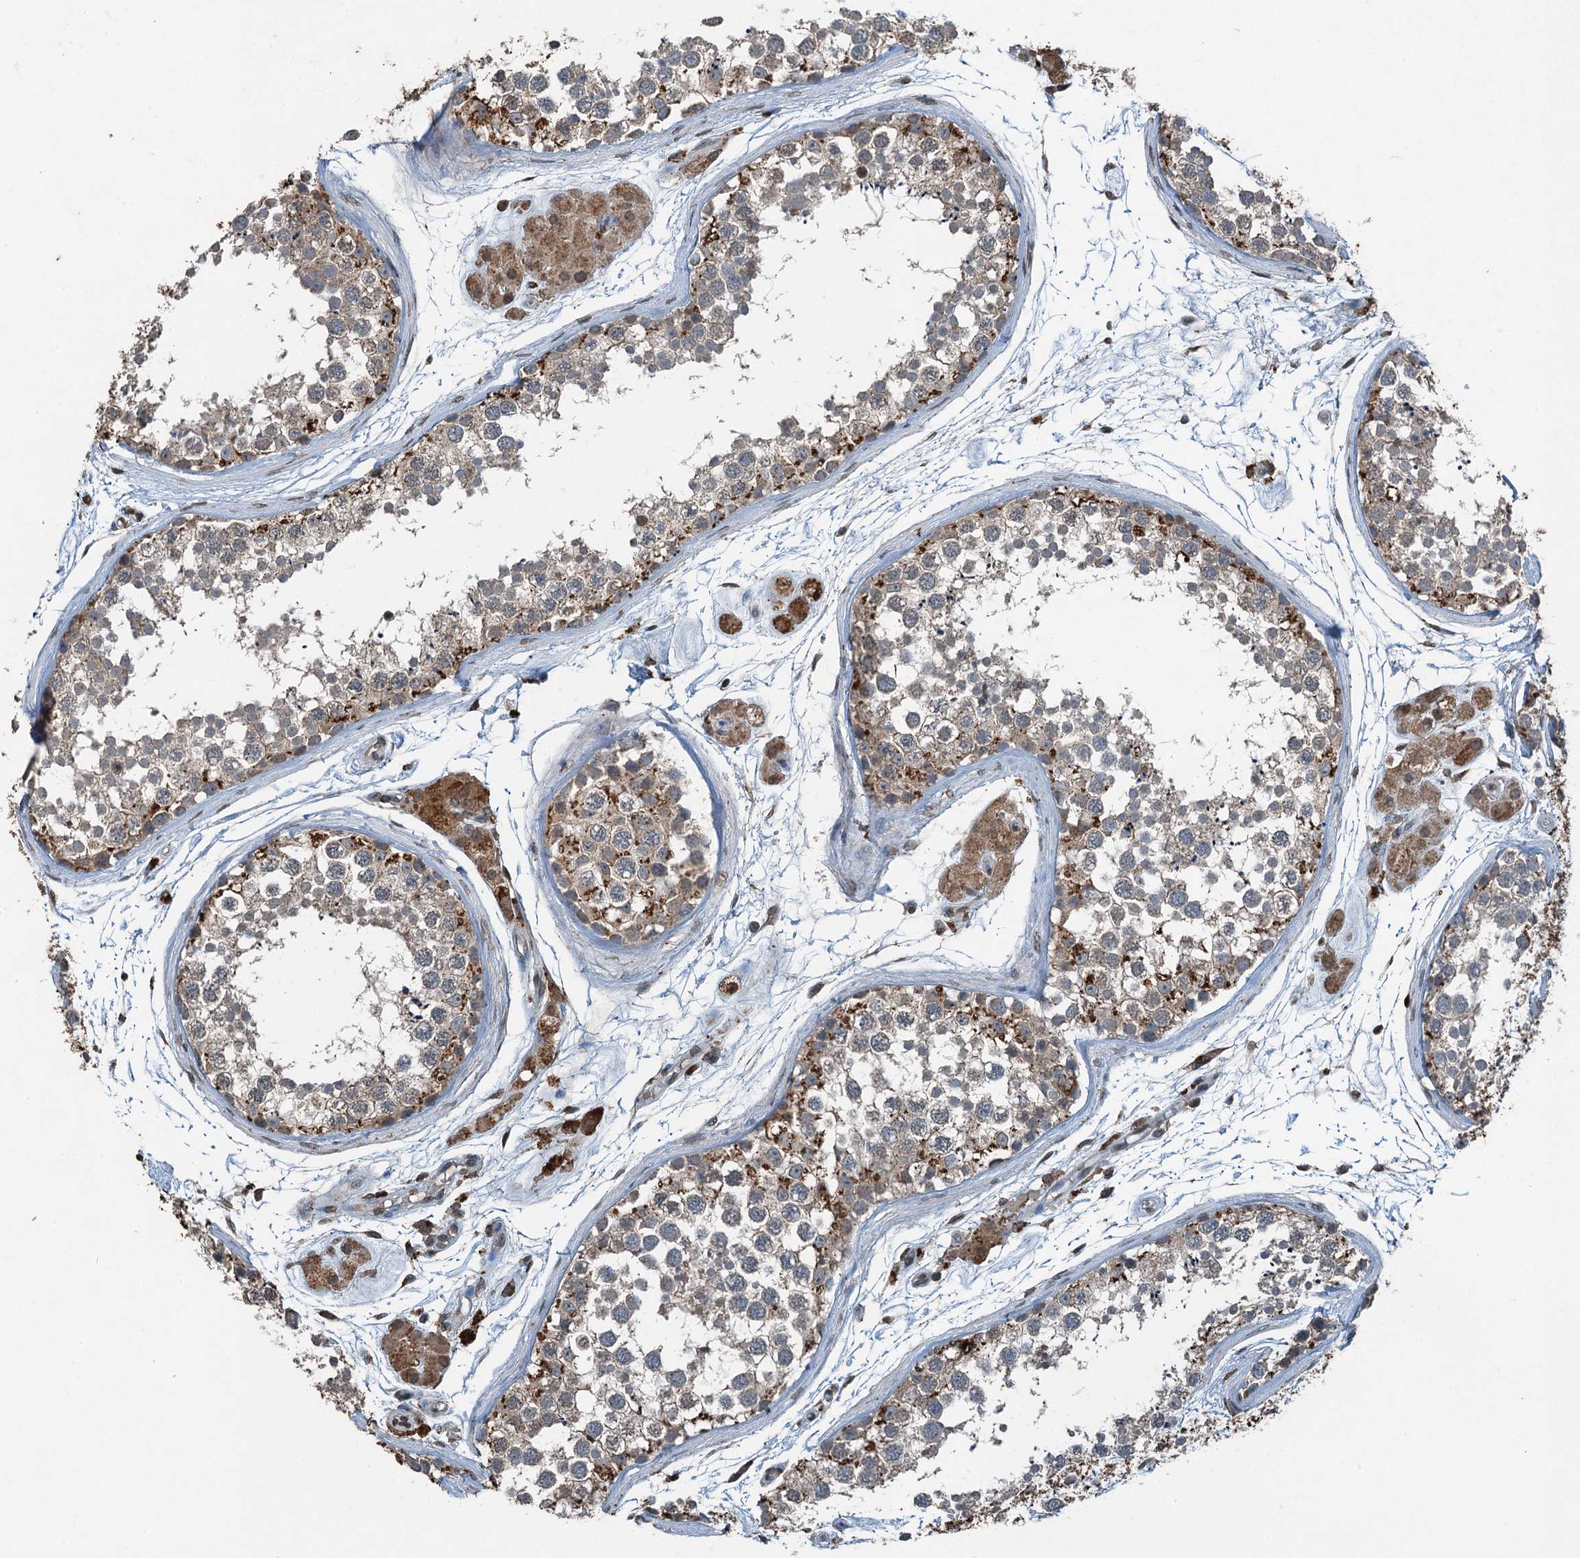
{"staining": {"intensity": "moderate", "quantity": "25%-75%", "location": "cytoplasmic/membranous"}, "tissue": "testis", "cell_type": "Cells in seminiferous ducts", "image_type": "normal", "snomed": [{"axis": "morphology", "description": "Normal tissue, NOS"}, {"axis": "topography", "description": "Testis"}], "caption": "A brown stain shows moderate cytoplasmic/membranous expression of a protein in cells in seminiferous ducts of unremarkable human testis.", "gene": "TCTN1", "patient": {"sex": "male", "age": 56}}